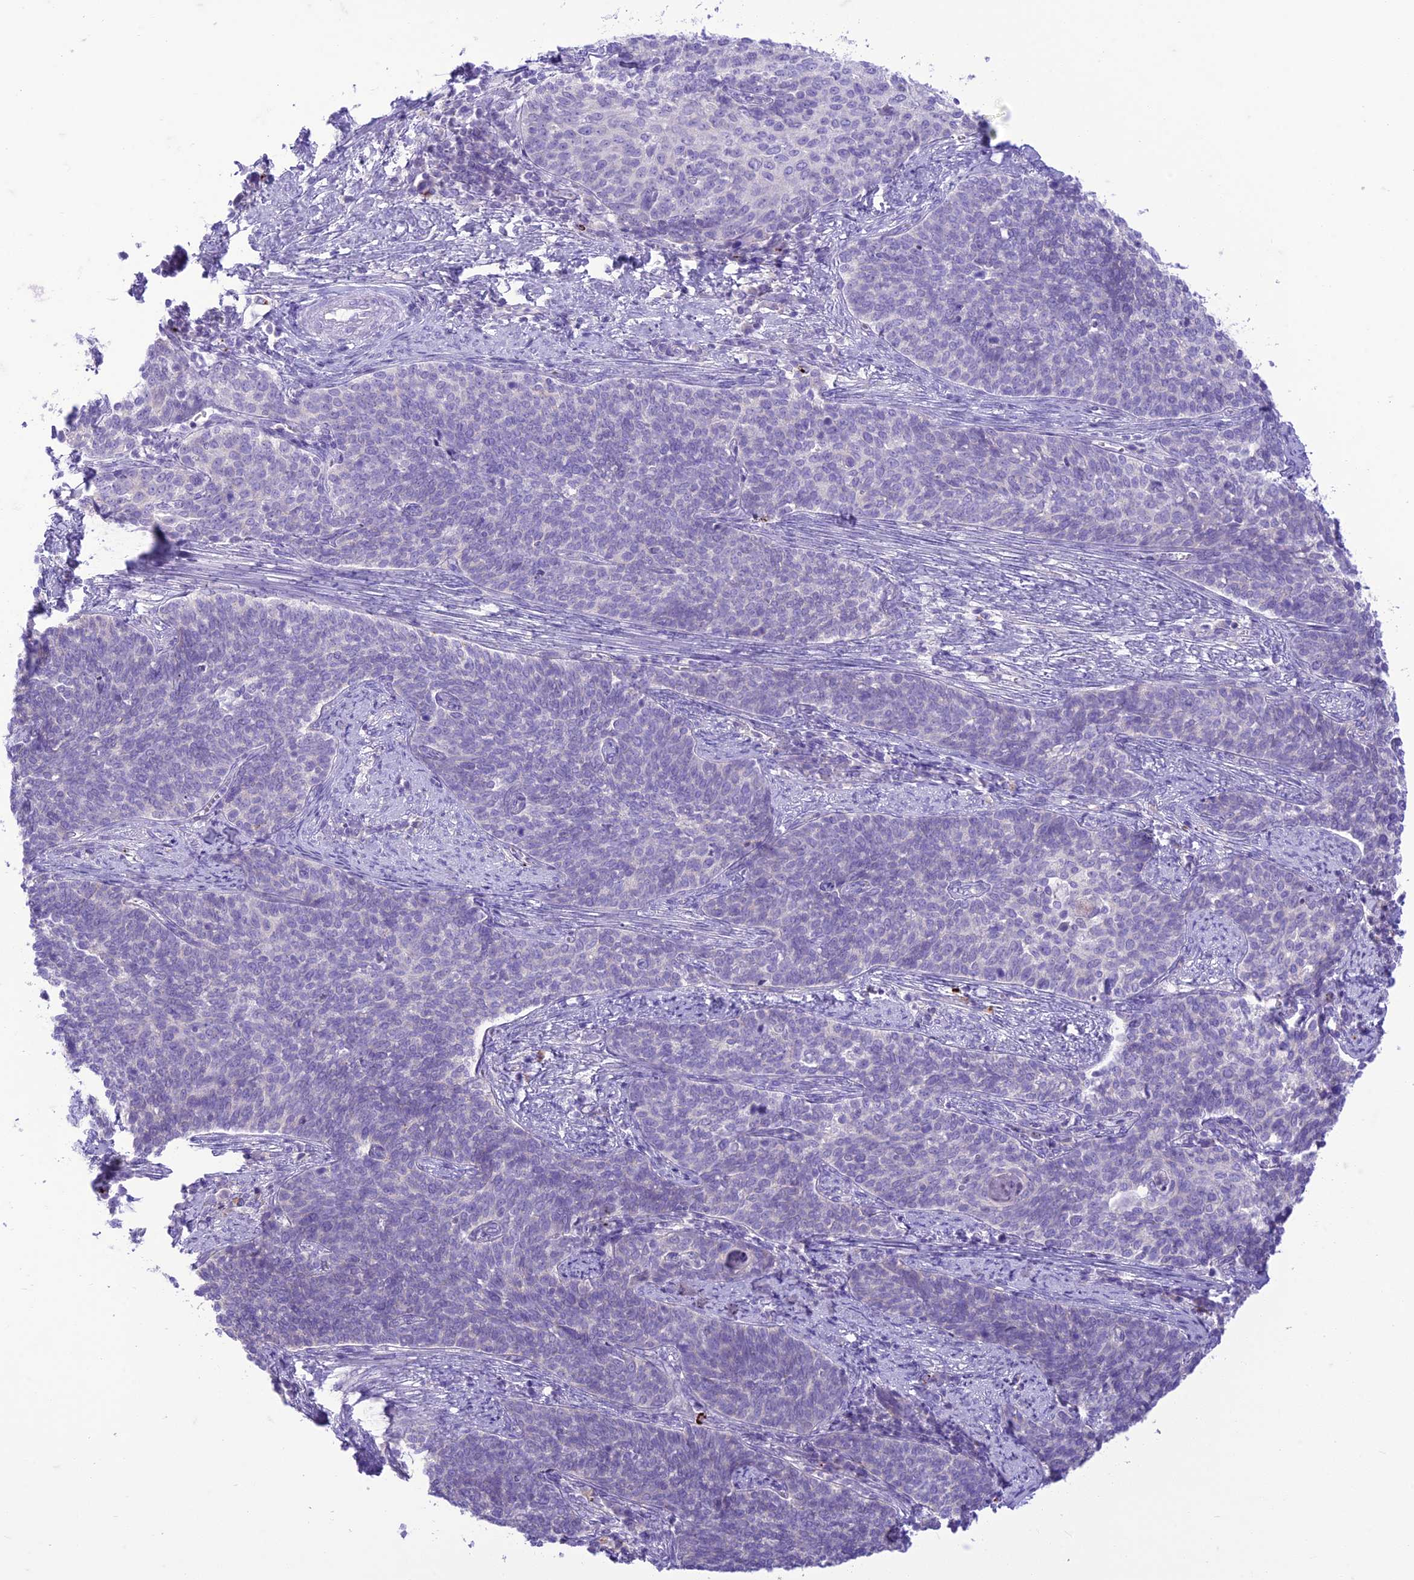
{"staining": {"intensity": "negative", "quantity": "none", "location": "none"}, "tissue": "cervical cancer", "cell_type": "Tumor cells", "image_type": "cancer", "snomed": [{"axis": "morphology", "description": "Squamous cell carcinoma, NOS"}, {"axis": "topography", "description": "Cervix"}], "caption": "An IHC micrograph of cervical squamous cell carcinoma is shown. There is no staining in tumor cells of cervical squamous cell carcinoma.", "gene": "DHDH", "patient": {"sex": "female", "age": 39}}